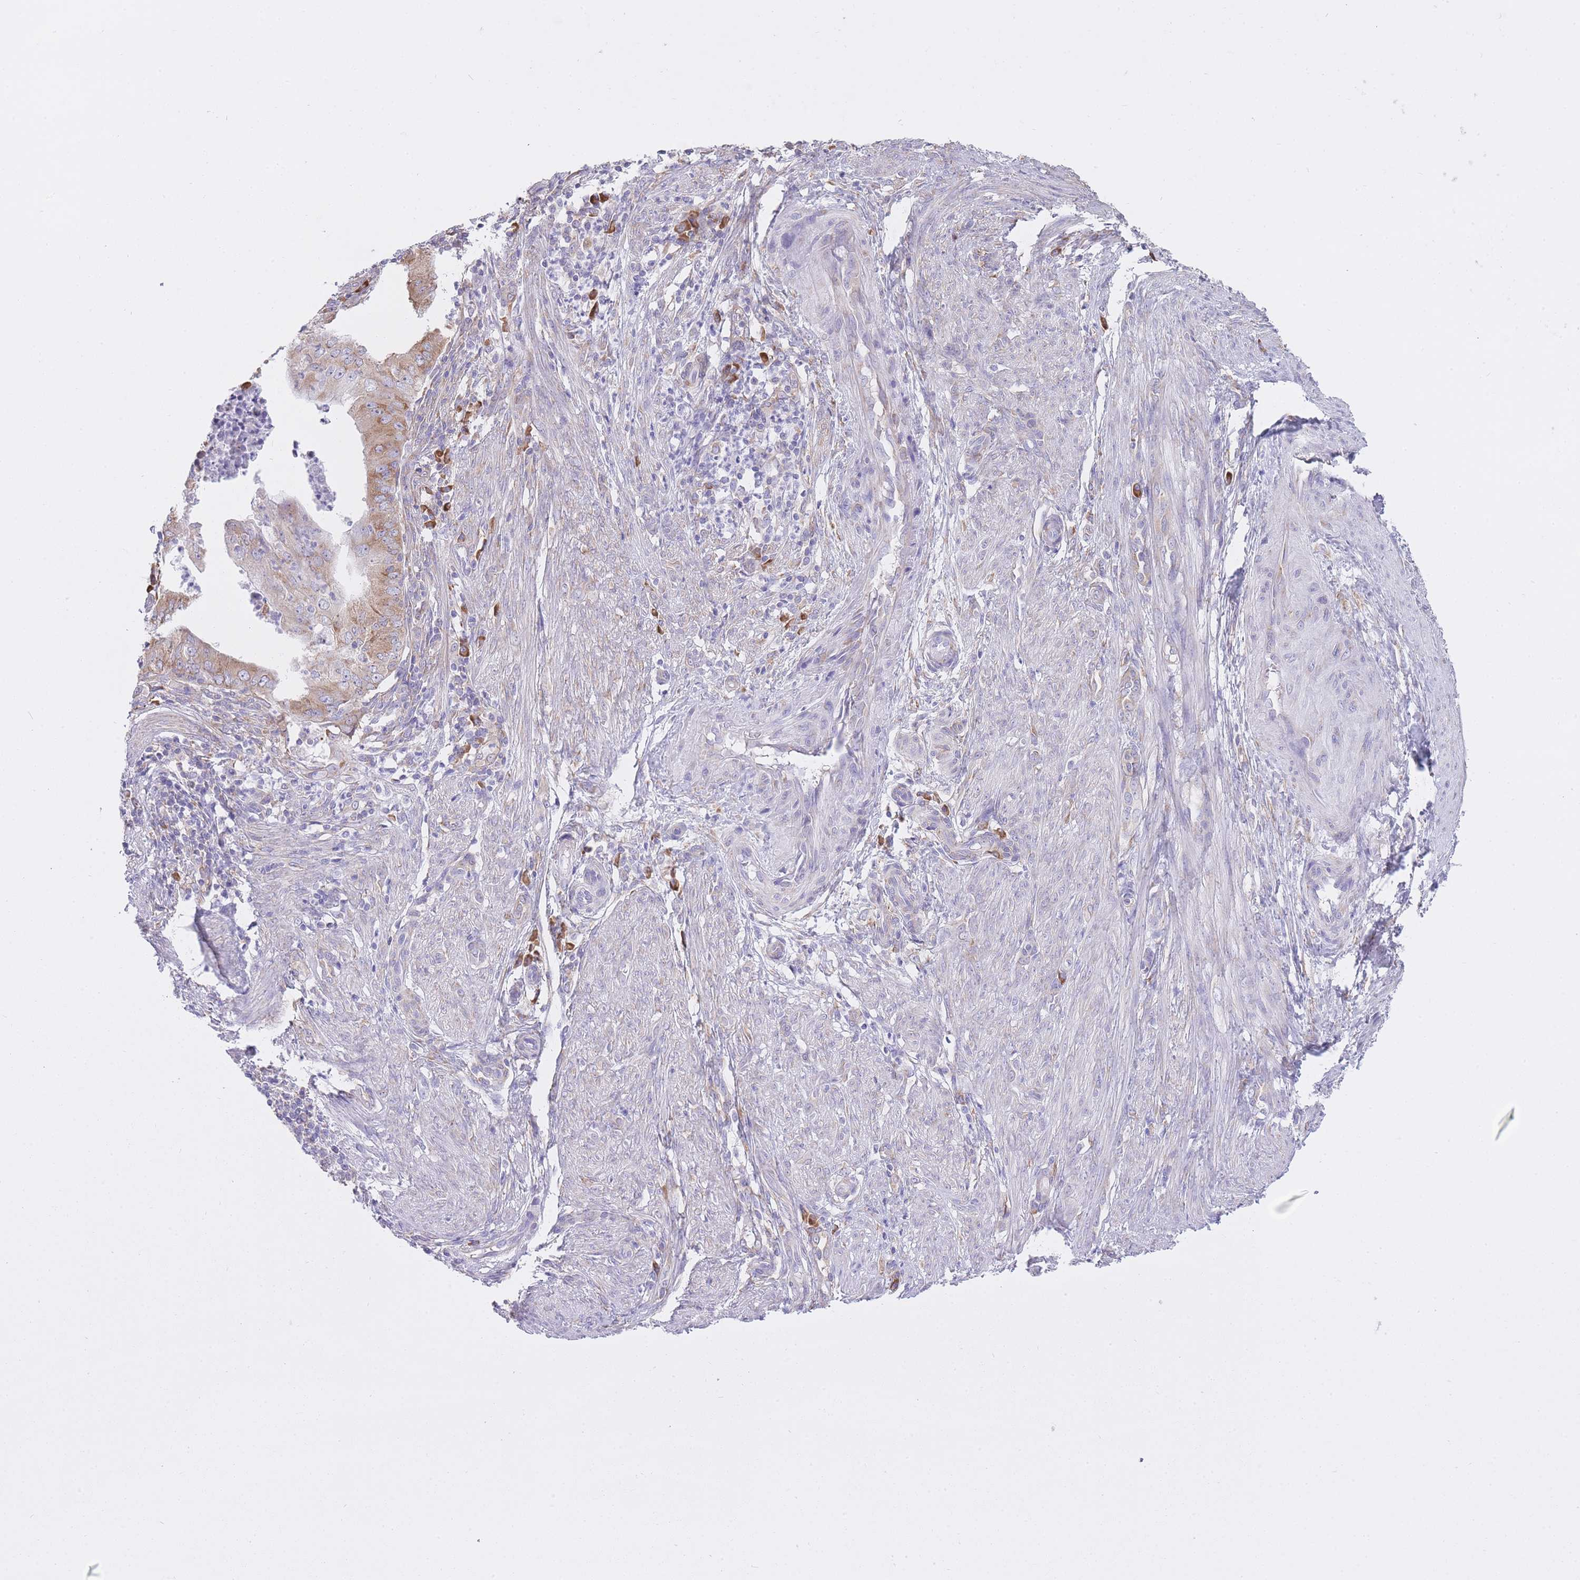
{"staining": {"intensity": "moderate", "quantity": "<25%", "location": "cytoplasmic/membranous"}, "tissue": "endometrial cancer", "cell_type": "Tumor cells", "image_type": "cancer", "snomed": [{"axis": "morphology", "description": "Adenocarcinoma, NOS"}, {"axis": "topography", "description": "Endometrium"}], "caption": "A high-resolution micrograph shows immunohistochemistry staining of endometrial cancer (adenocarcinoma), which displays moderate cytoplasmic/membranous expression in about <25% of tumor cells.", "gene": "ZNF501", "patient": {"sex": "female", "age": 50}}